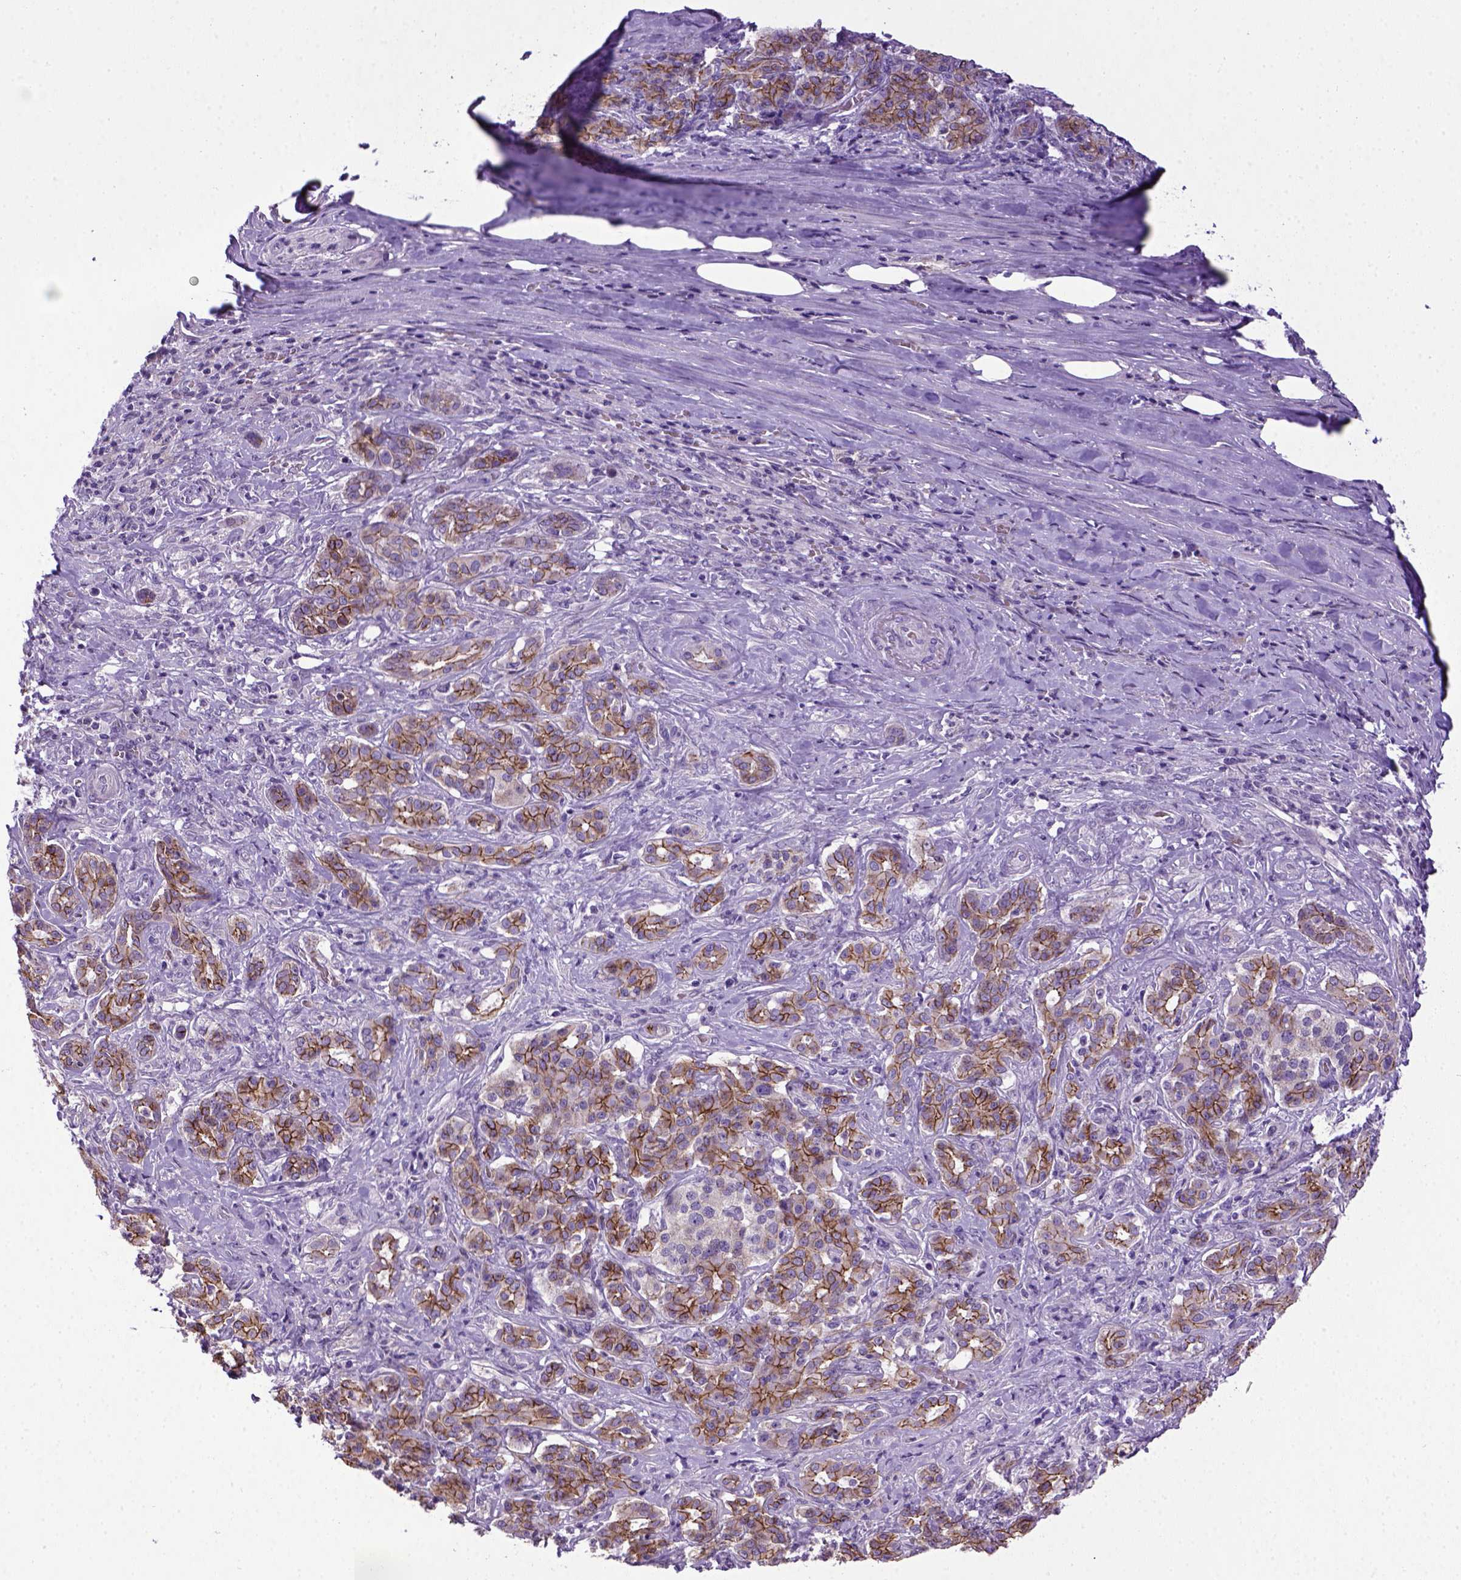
{"staining": {"intensity": "moderate", "quantity": ">75%", "location": "cytoplasmic/membranous"}, "tissue": "pancreatic cancer", "cell_type": "Tumor cells", "image_type": "cancer", "snomed": [{"axis": "morphology", "description": "Normal tissue, NOS"}, {"axis": "morphology", "description": "Inflammation, NOS"}, {"axis": "morphology", "description": "Adenocarcinoma, NOS"}, {"axis": "topography", "description": "Pancreas"}], "caption": "Moderate cytoplasmic/membranous expression is seen in approximately >75% of tumor cells in adenocarcinoma (pancreatic).", "gene": "CDH1", "patient": {"sex": "male", "age": 57}}